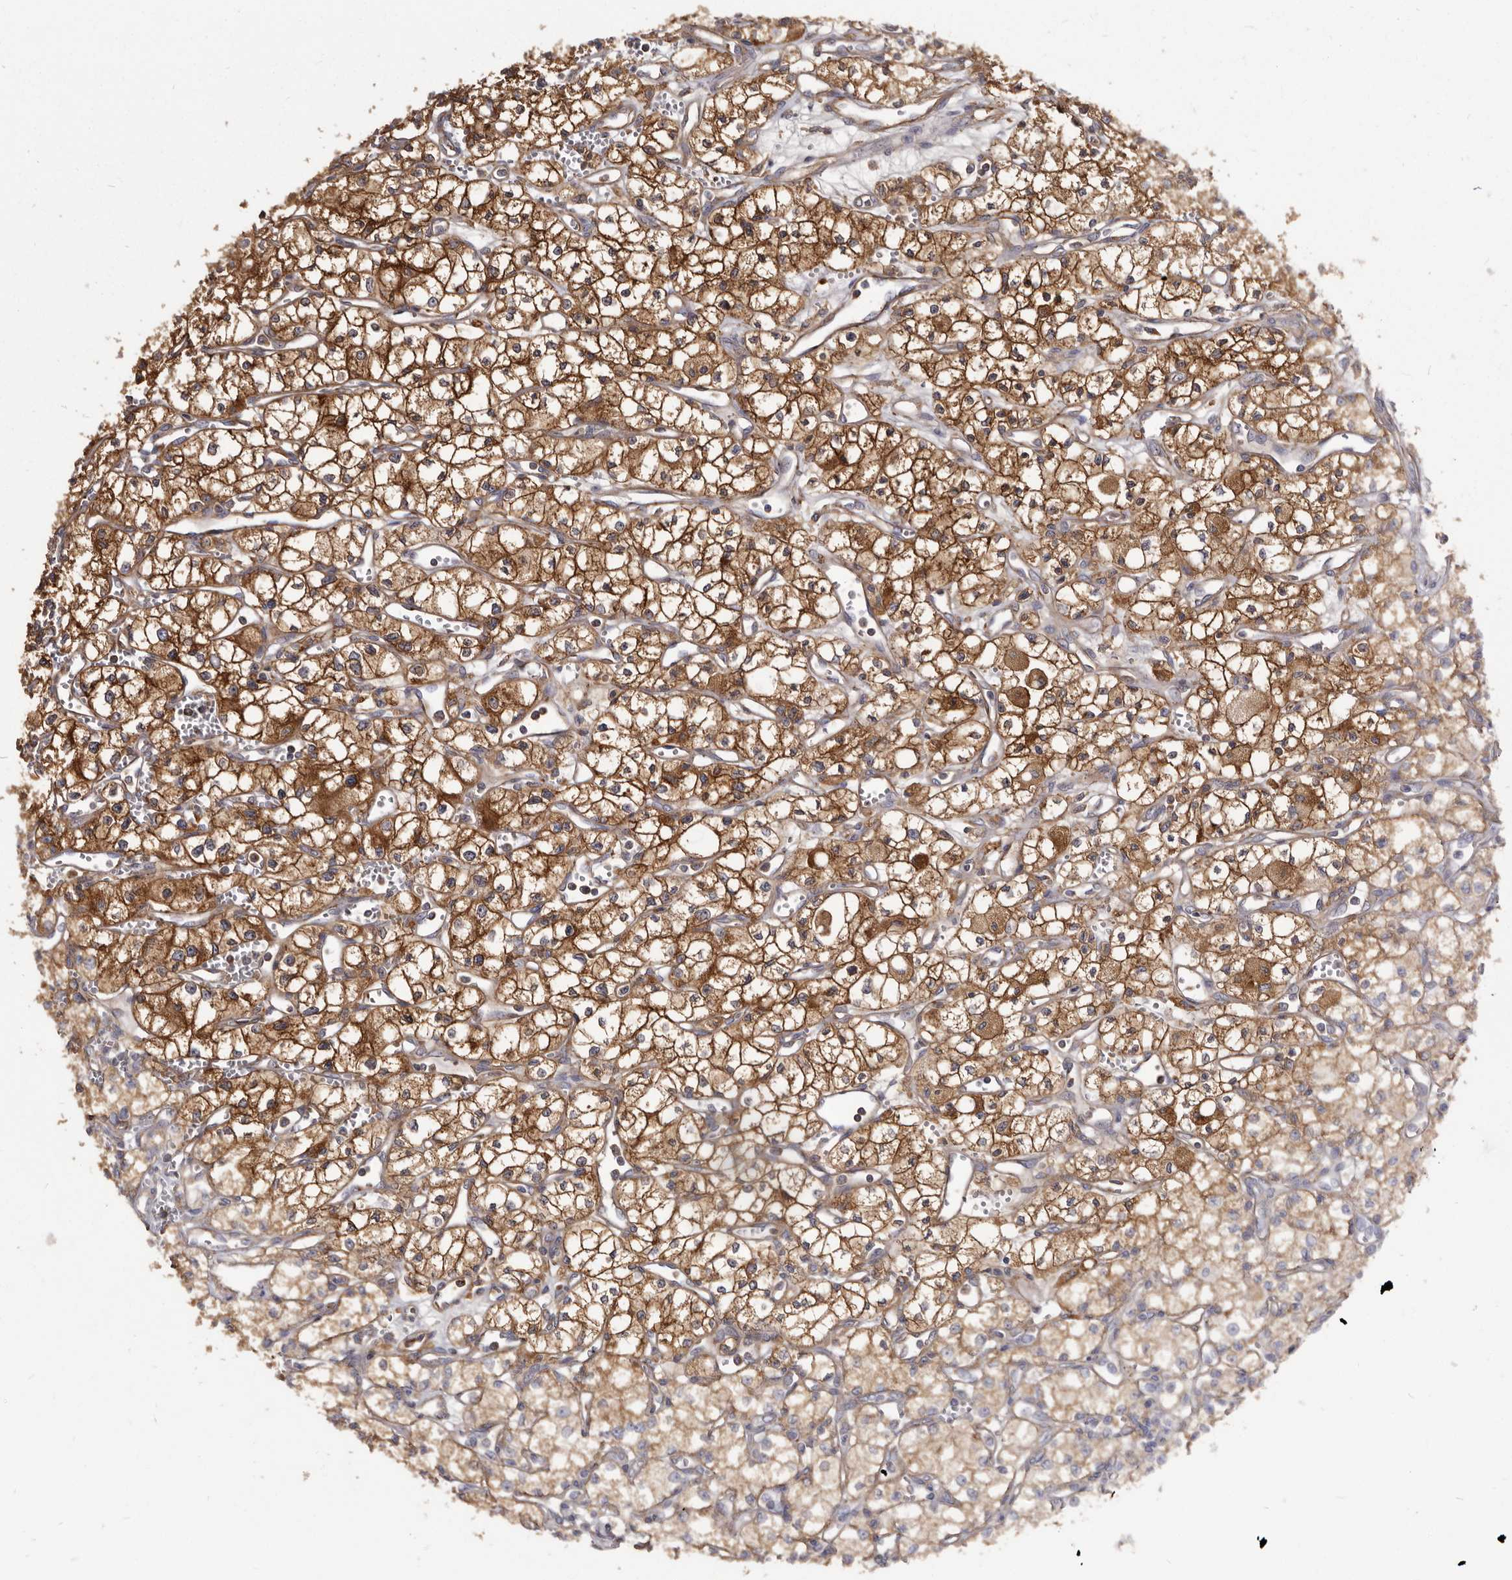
{"staining": {"intensity": "strong", "quantity": ">75%", "location": "cytoplasmic/membranous"}, "tissue": "renal cancer", "cell_type": "Tumor cells", "image_type": "cancer", "snomed": [{"axis": "morphology", "description": "Adenocarcinoma, NOS"}, {"axis": "topography", "description": "Kidney"}], "caption": "DAB immunohistochemical staining of human renal adenocarcinoma exhibits strong cytoplasmic/membranous protein positivity in approximately >75% of tumor cells.", "gene": "TPD52", "patient": {"sex": "male", "age": 59}}